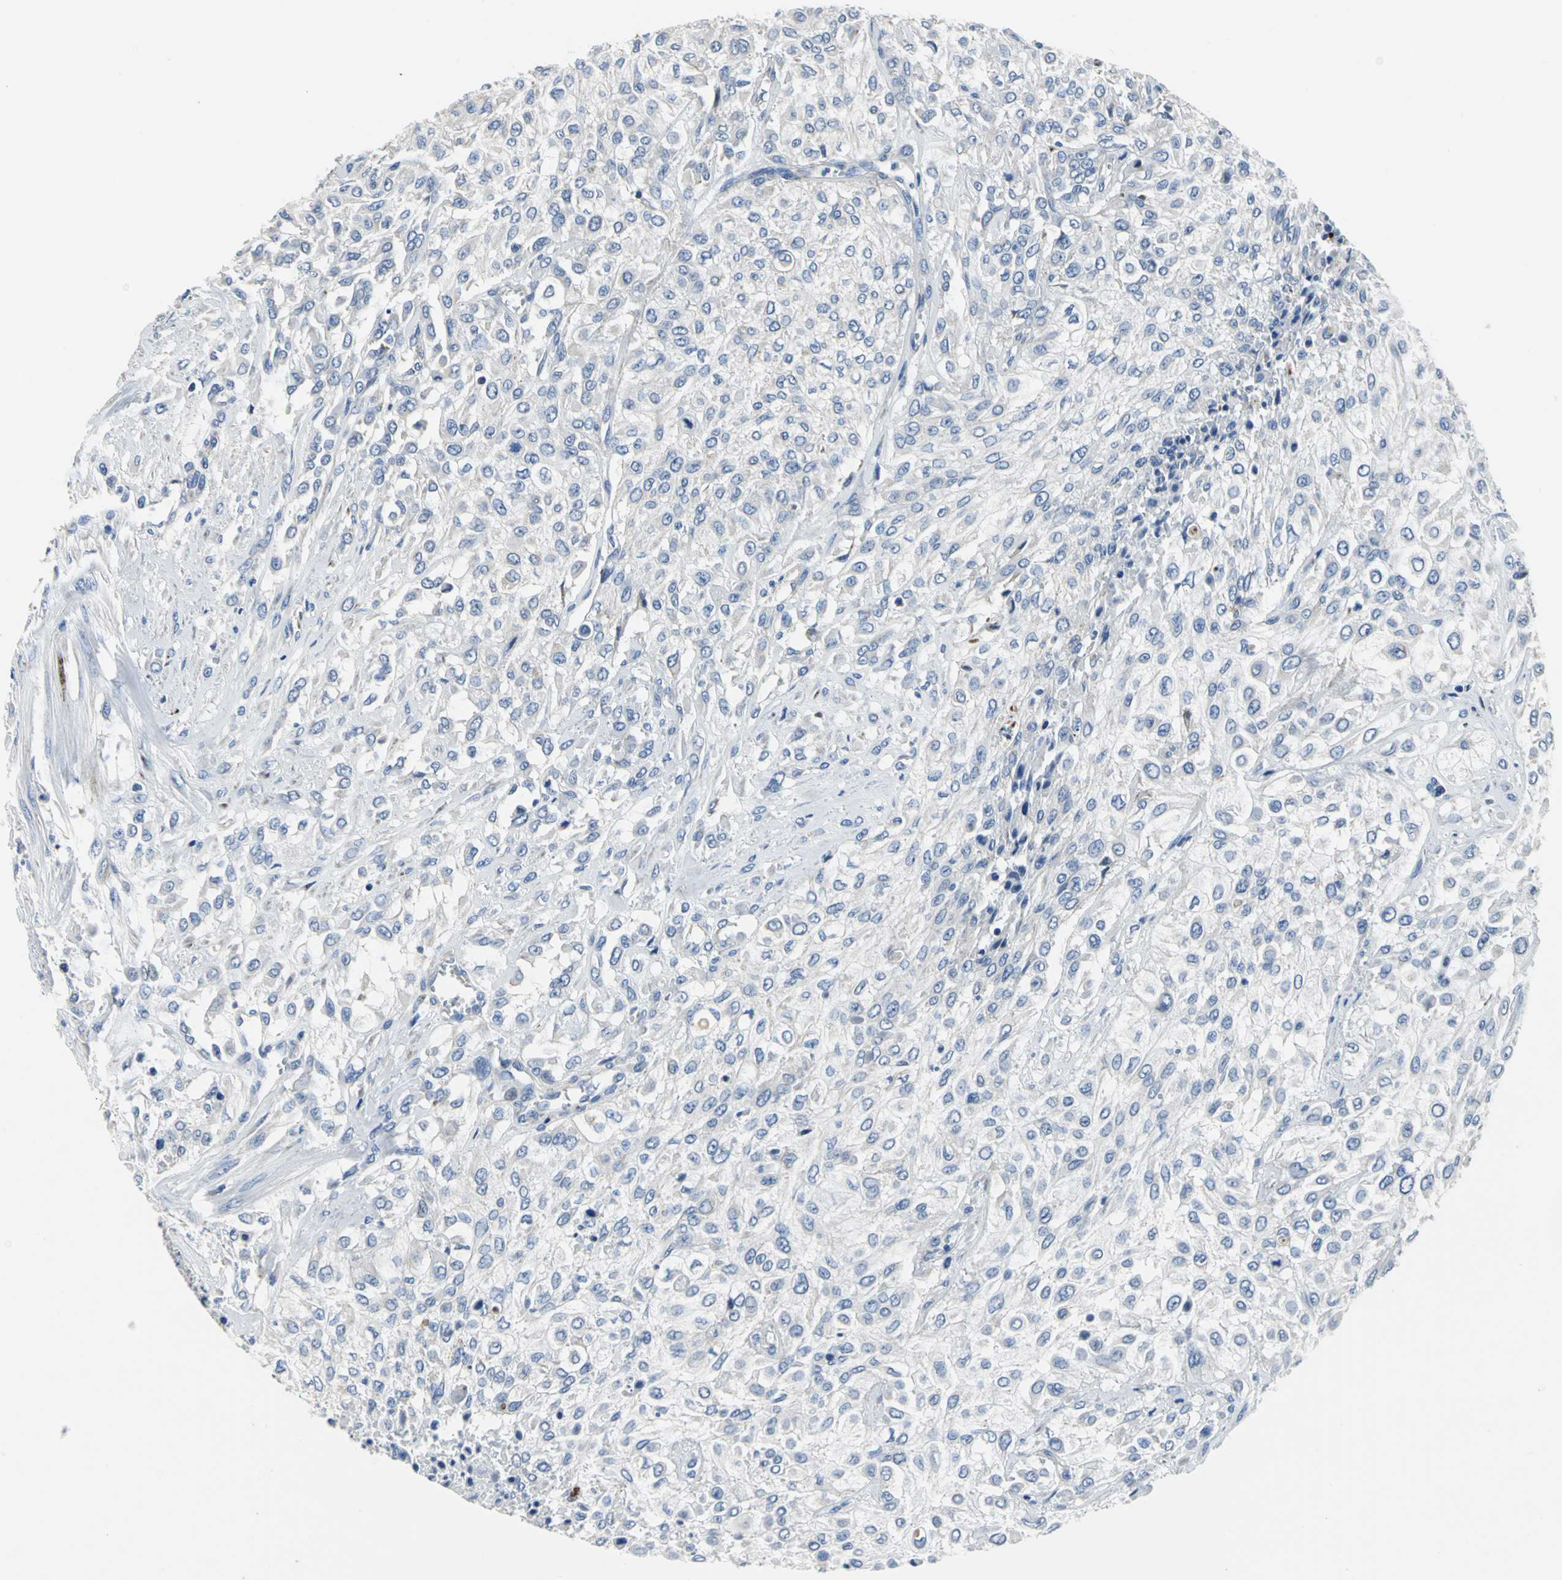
{"staining": {"intensity": "negative", "quantity": "none", "location": "none"}, "tissue": "urothelial cancer", "cell_type": "Tumor cells", "image_type": "cancer", "snomed": [{"axis": "morphology", "description": "Urothelial carcinoma, High grade"}, {"axis": "topography", "description": "Urinary bladder"}], "caption": "IHC image of urothelial carcinoma (high-grade) stained for a protein (brown), which demonstrates no staining in tumor cells.", "gene": "IFI6", "patient": {"sex": "male", "age": 57}}